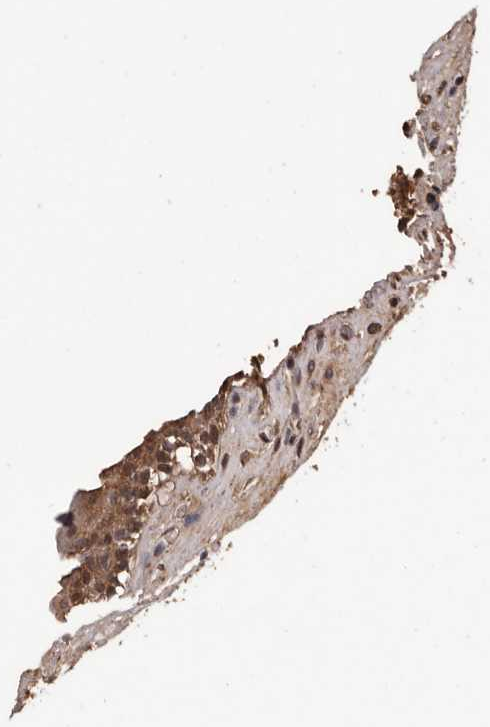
{"staining": {"intensity": "moderate", "quantity": "25%-75%", "location": "cytoplasmic/membranous,nuclear"}, "tissue": "urinary bladder", "cell_type": "Urothelial cells", "image_type": "normal", "snomed": [{"axis": "morphology", "description": "Normal tissue, NOS"}, {"axis": "topography", "description": "Urinary bladder"}], "caption": "Protein staining displays moderate cytoplasmic/membranous,nuclear expression in about 25%-75% of urothelial cells in unremarkable urinary bladder. The staining is performed using DAB brown chromogen to label protein expression. The nuclei are counter-stained blue using hematoxylin.", "gene": "NAV1", "patient": {"sex": "male", "age": 83}}